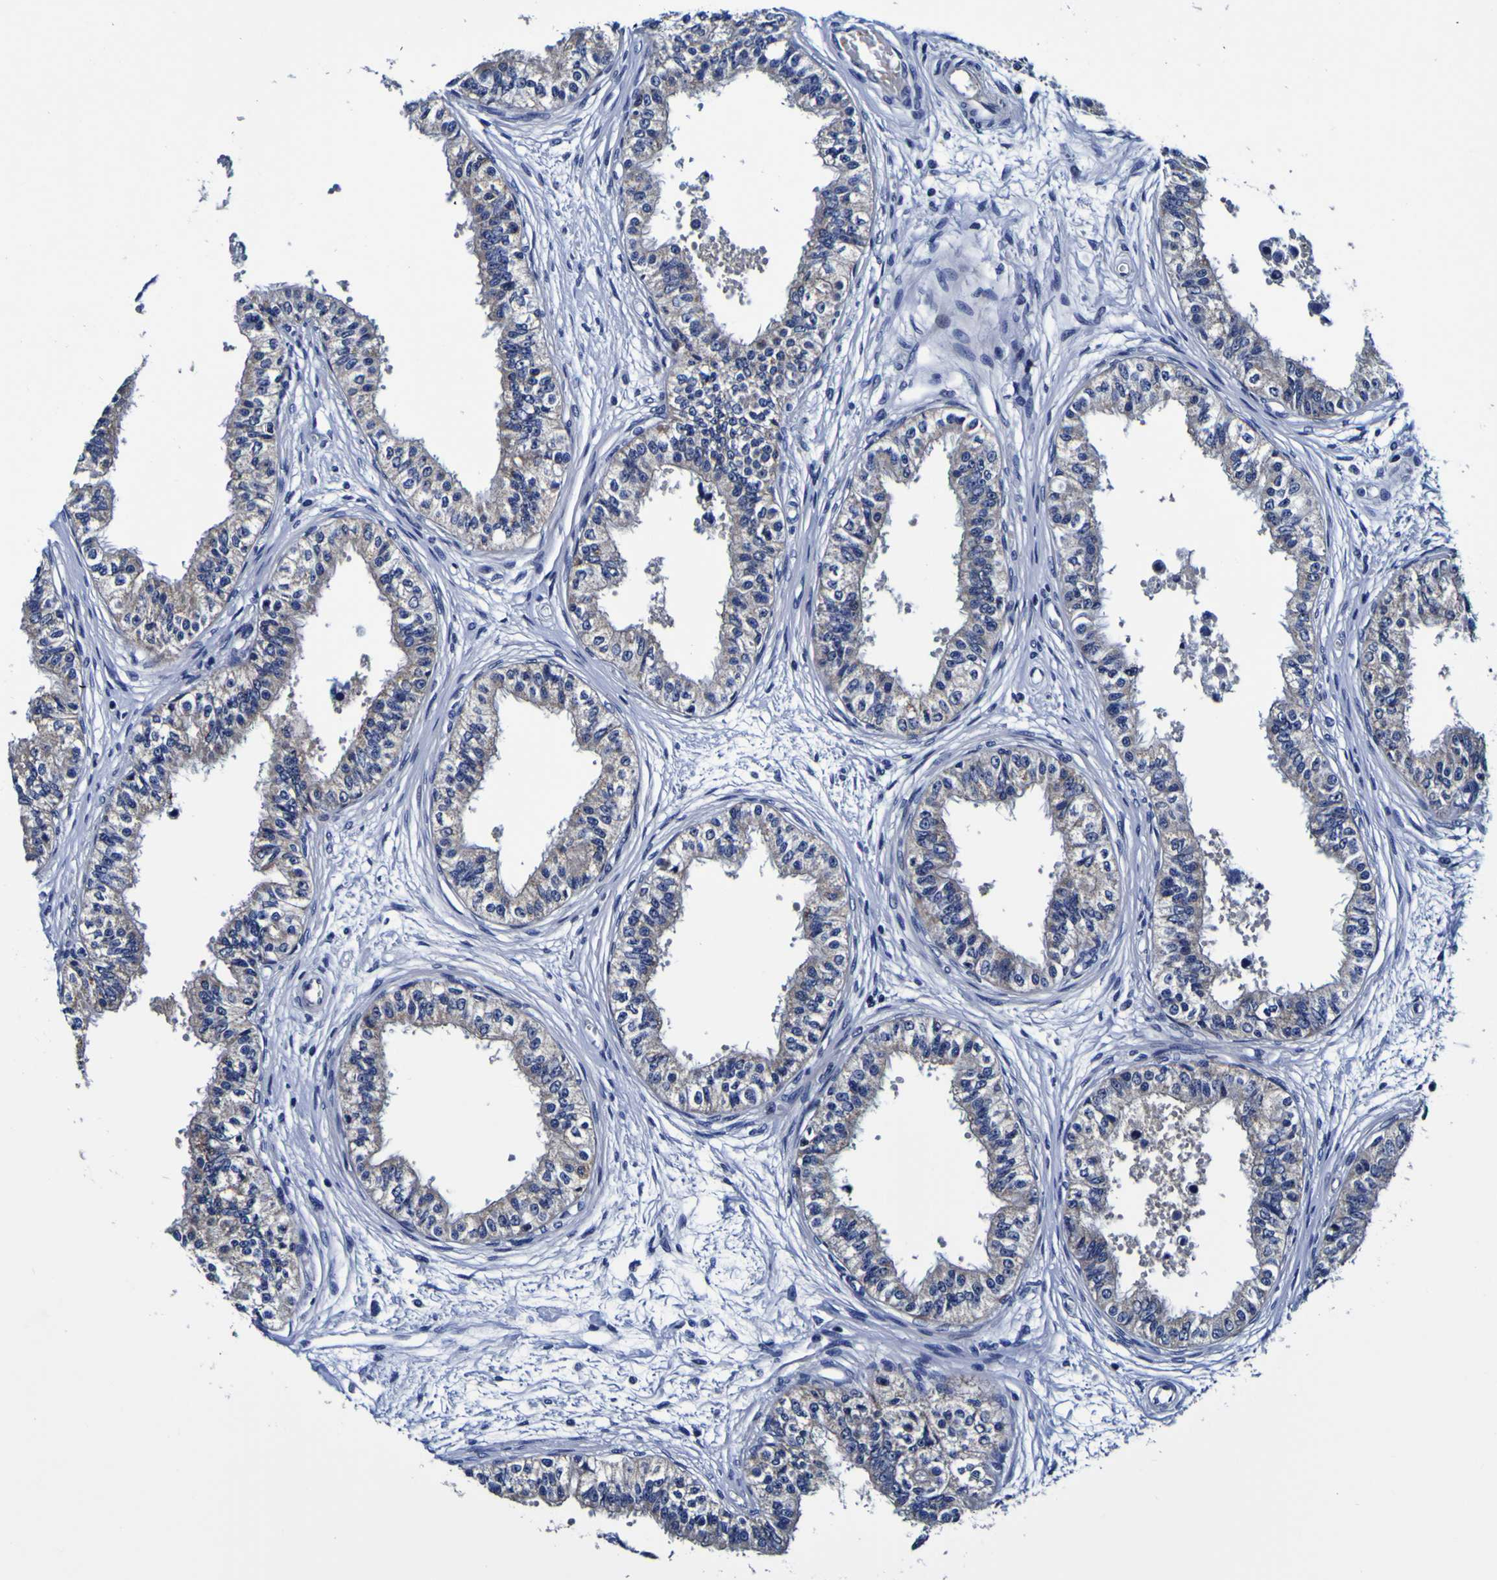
{"staining": {"intensity": "weak", "quantity": ">75%", "location": "cytoplasmic/membranous"}, "tissue": "epididymis", "cell_type": "Glandular cells", "image_type": "normal", "snomed": [{"axis": "morphology", "description": "Normal tissue, NOS"}, {"axis": "morphology", "description": "Adenocarcinoma, metastatic, NOS"}, {"axis": "topography", "description": "Testis"}, {"axis": "topography", "description": "Epididymis"}], "caption": "Weak cytoplasmic/membranous positivity for a protein is present in about >75% of glandular cells of normal epididymis using immunohistochemistry.", "gene": "PDLIM4", "patient": {"sex": "male", "age": 26}}